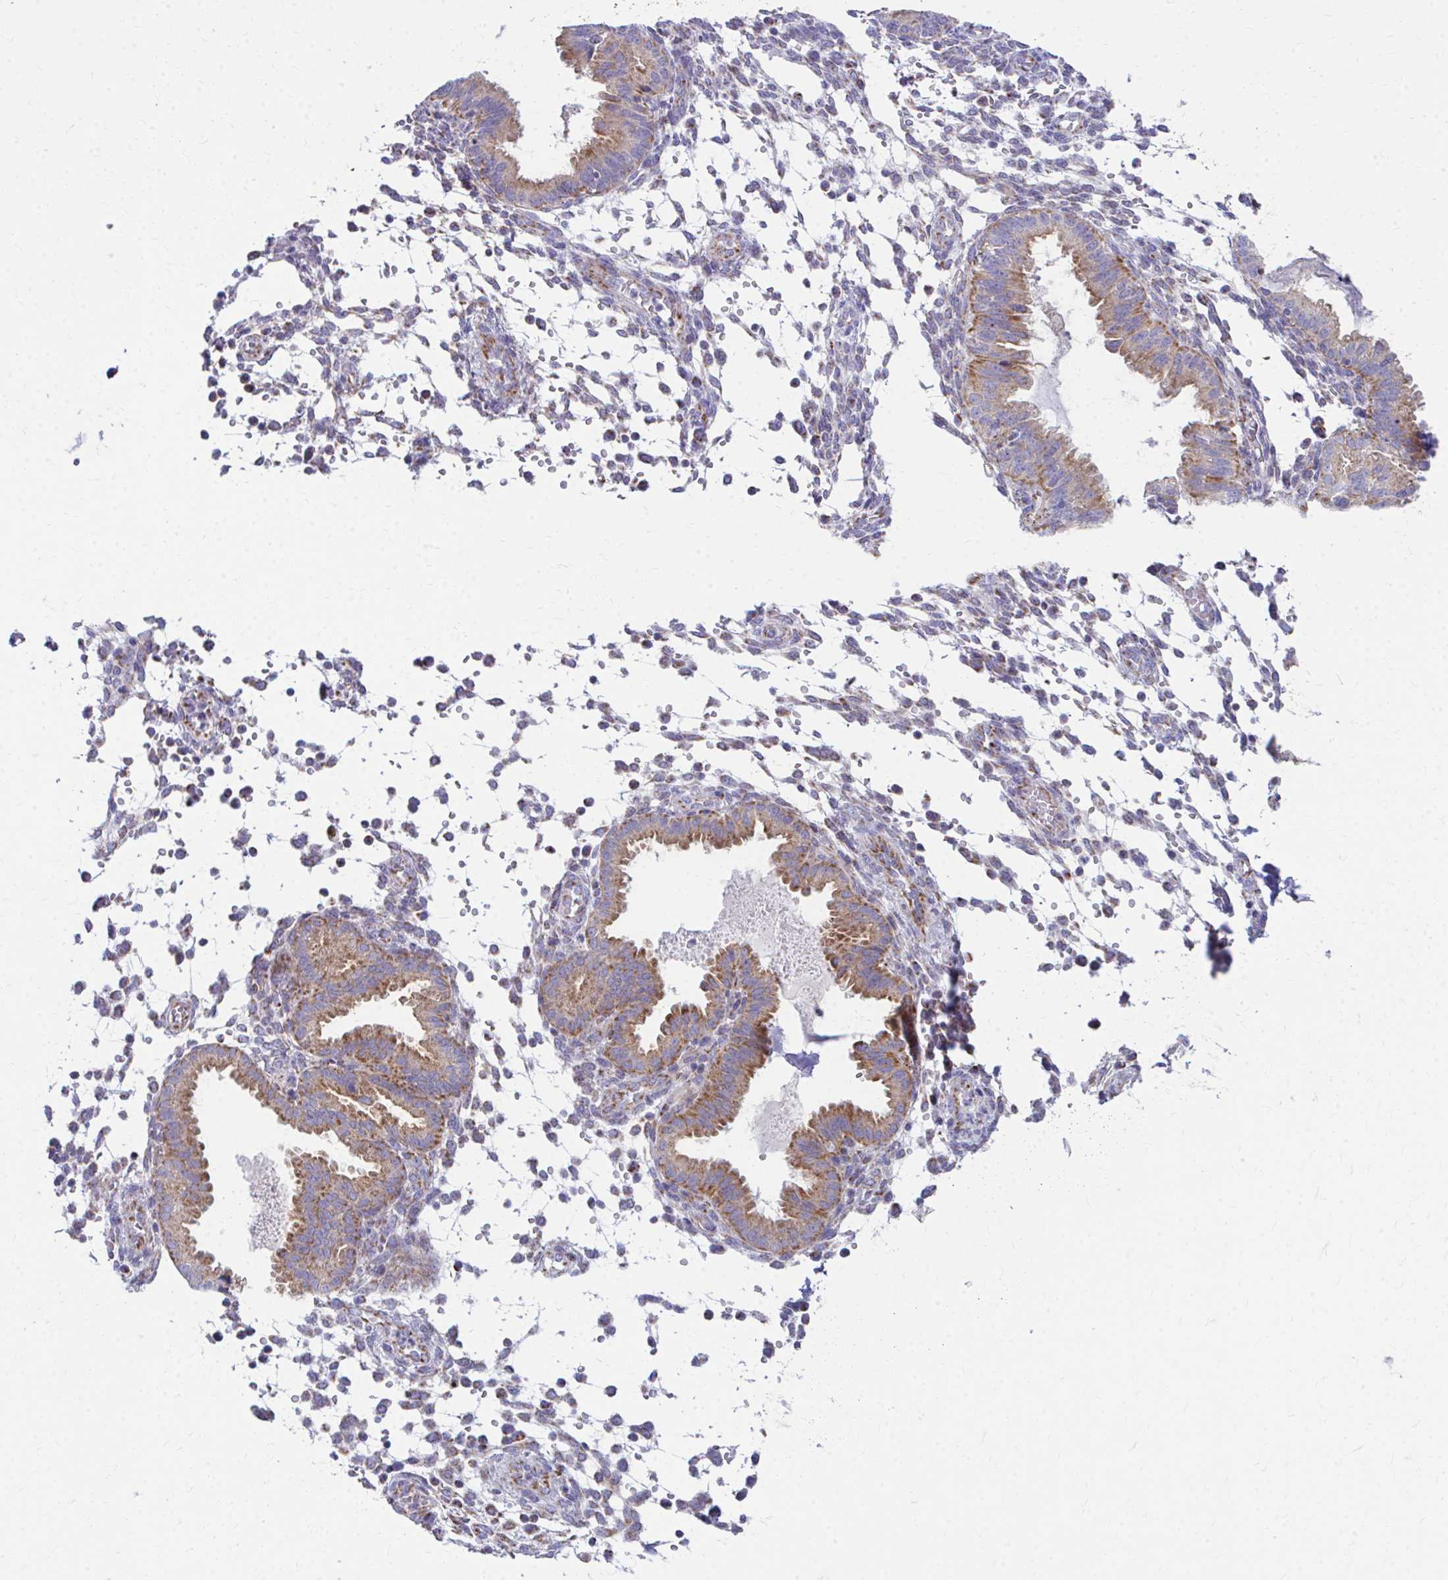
{"staining": {"intensity": "weak", "quantity": "<25%", "location": "cytoplasmic/membranous"}, "tissue": "endometrium", "cell_type": "Cells in endometrial stroma", "image_type": "normal", "snomed": [{"axis": "morphology", "description": "Normal tissue, NOS"}, {"axis": "topography", "description": "Endometrium"}], "caption": "DAB (3,3'-diaminobenzidine) immunohistochemical staining of benign endometrium demonstrates no significant positivity in cells in endometrial stroma.", "gene": "MRPL19", "patient": {"sex": "female", "age": 33}}